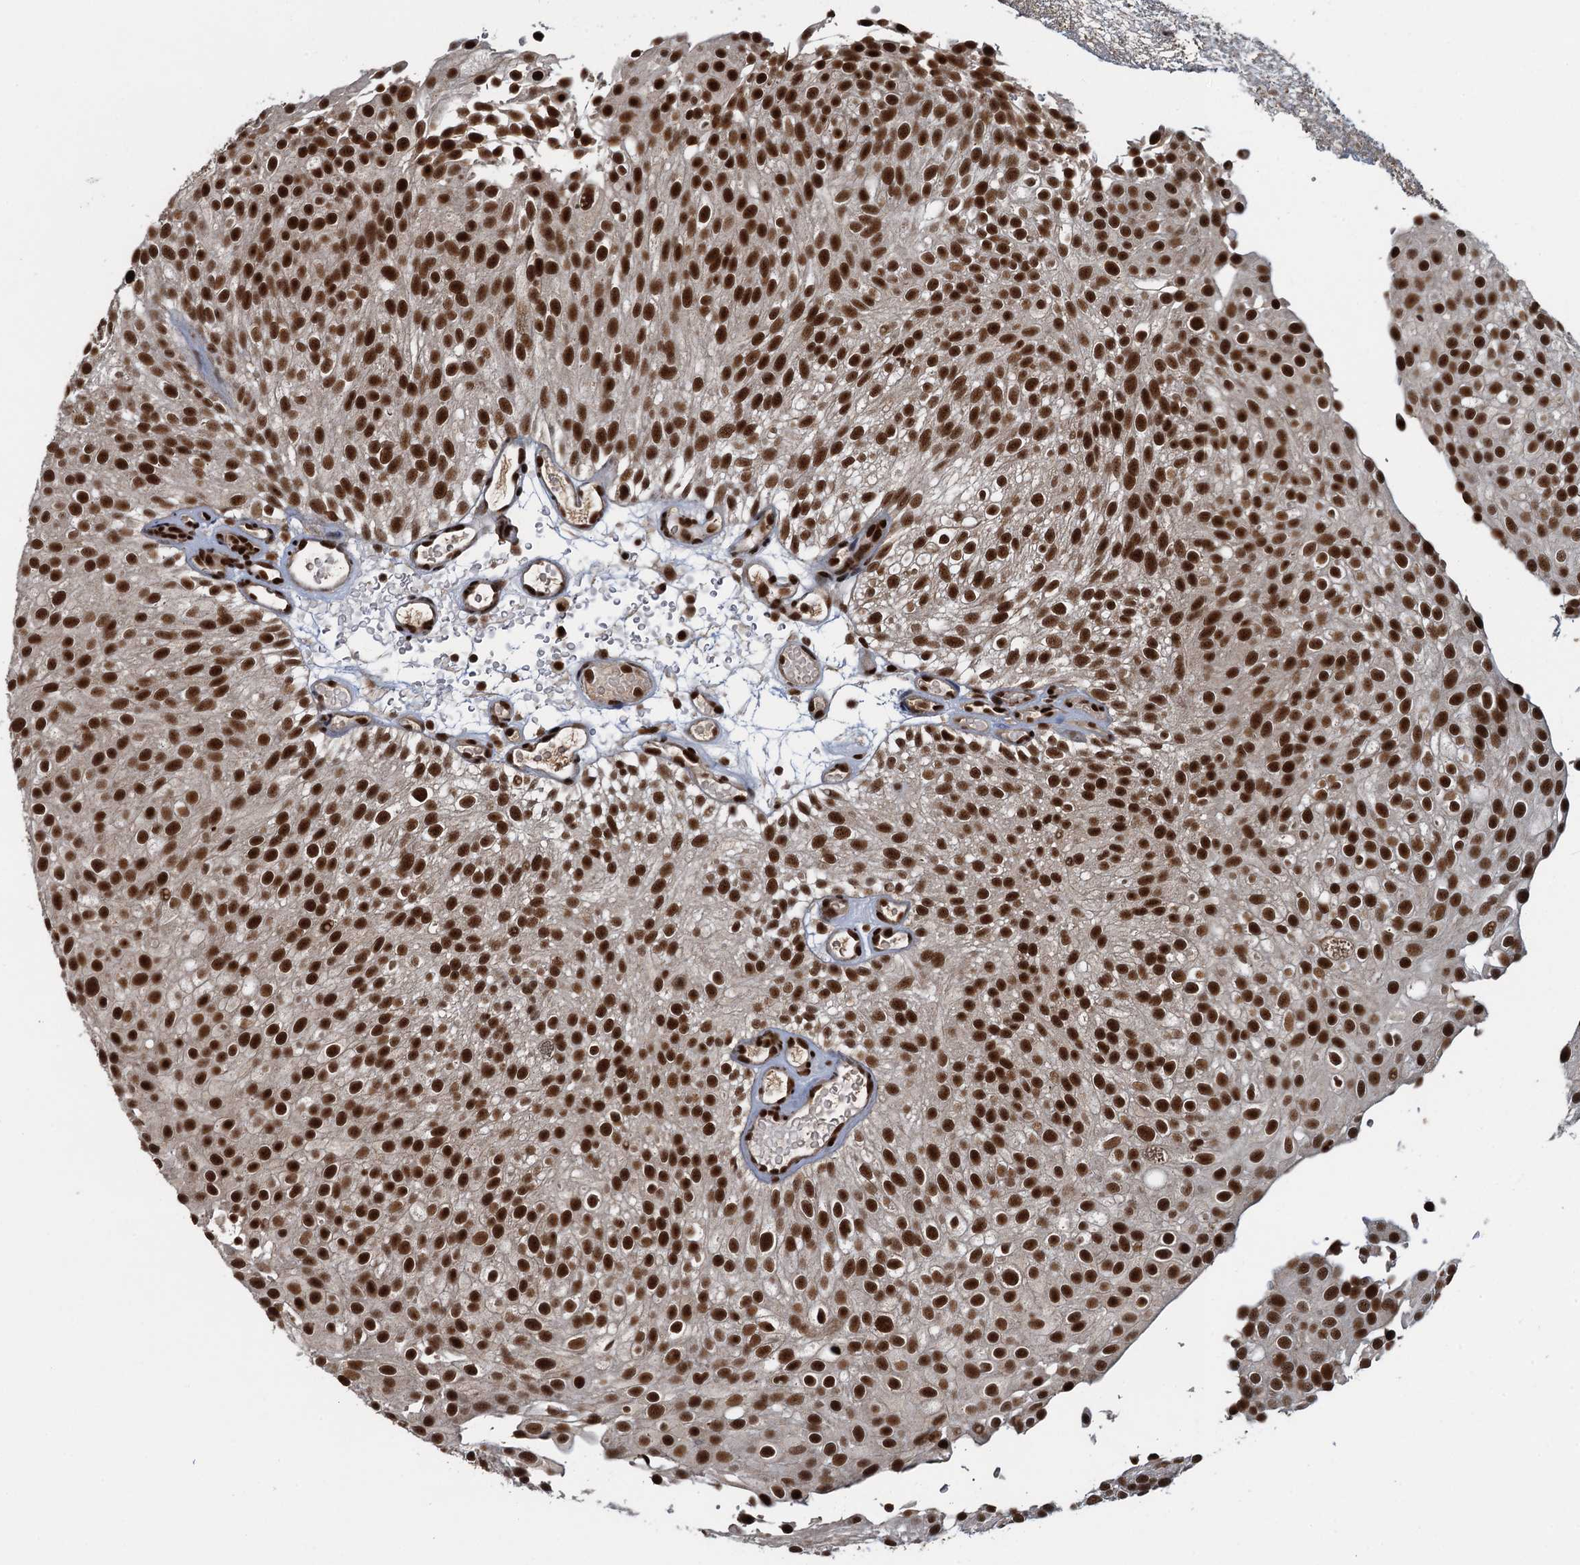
{"staining": {"intensity": "strong", "quantity": ">75%", "location": "nuclear"}, "tissue": "urothelial cancer", "cell_type": "Tumor cells", "image_type": "cancer", "snomed": [{"axis": "morphology", "description": "Urothelial carcinoma, Low grade"}, {"axis": "topography", "description": "Urinary bladder"}], "caption": "A high-resolution photomicrograph shows immunohistochemistry staining of urothelial cancer, which shows strong nuclear staining in approximately >75% of tumor cells.", "gene": "ZC3H18", "patient": {"sex": "male", "age": 78}}